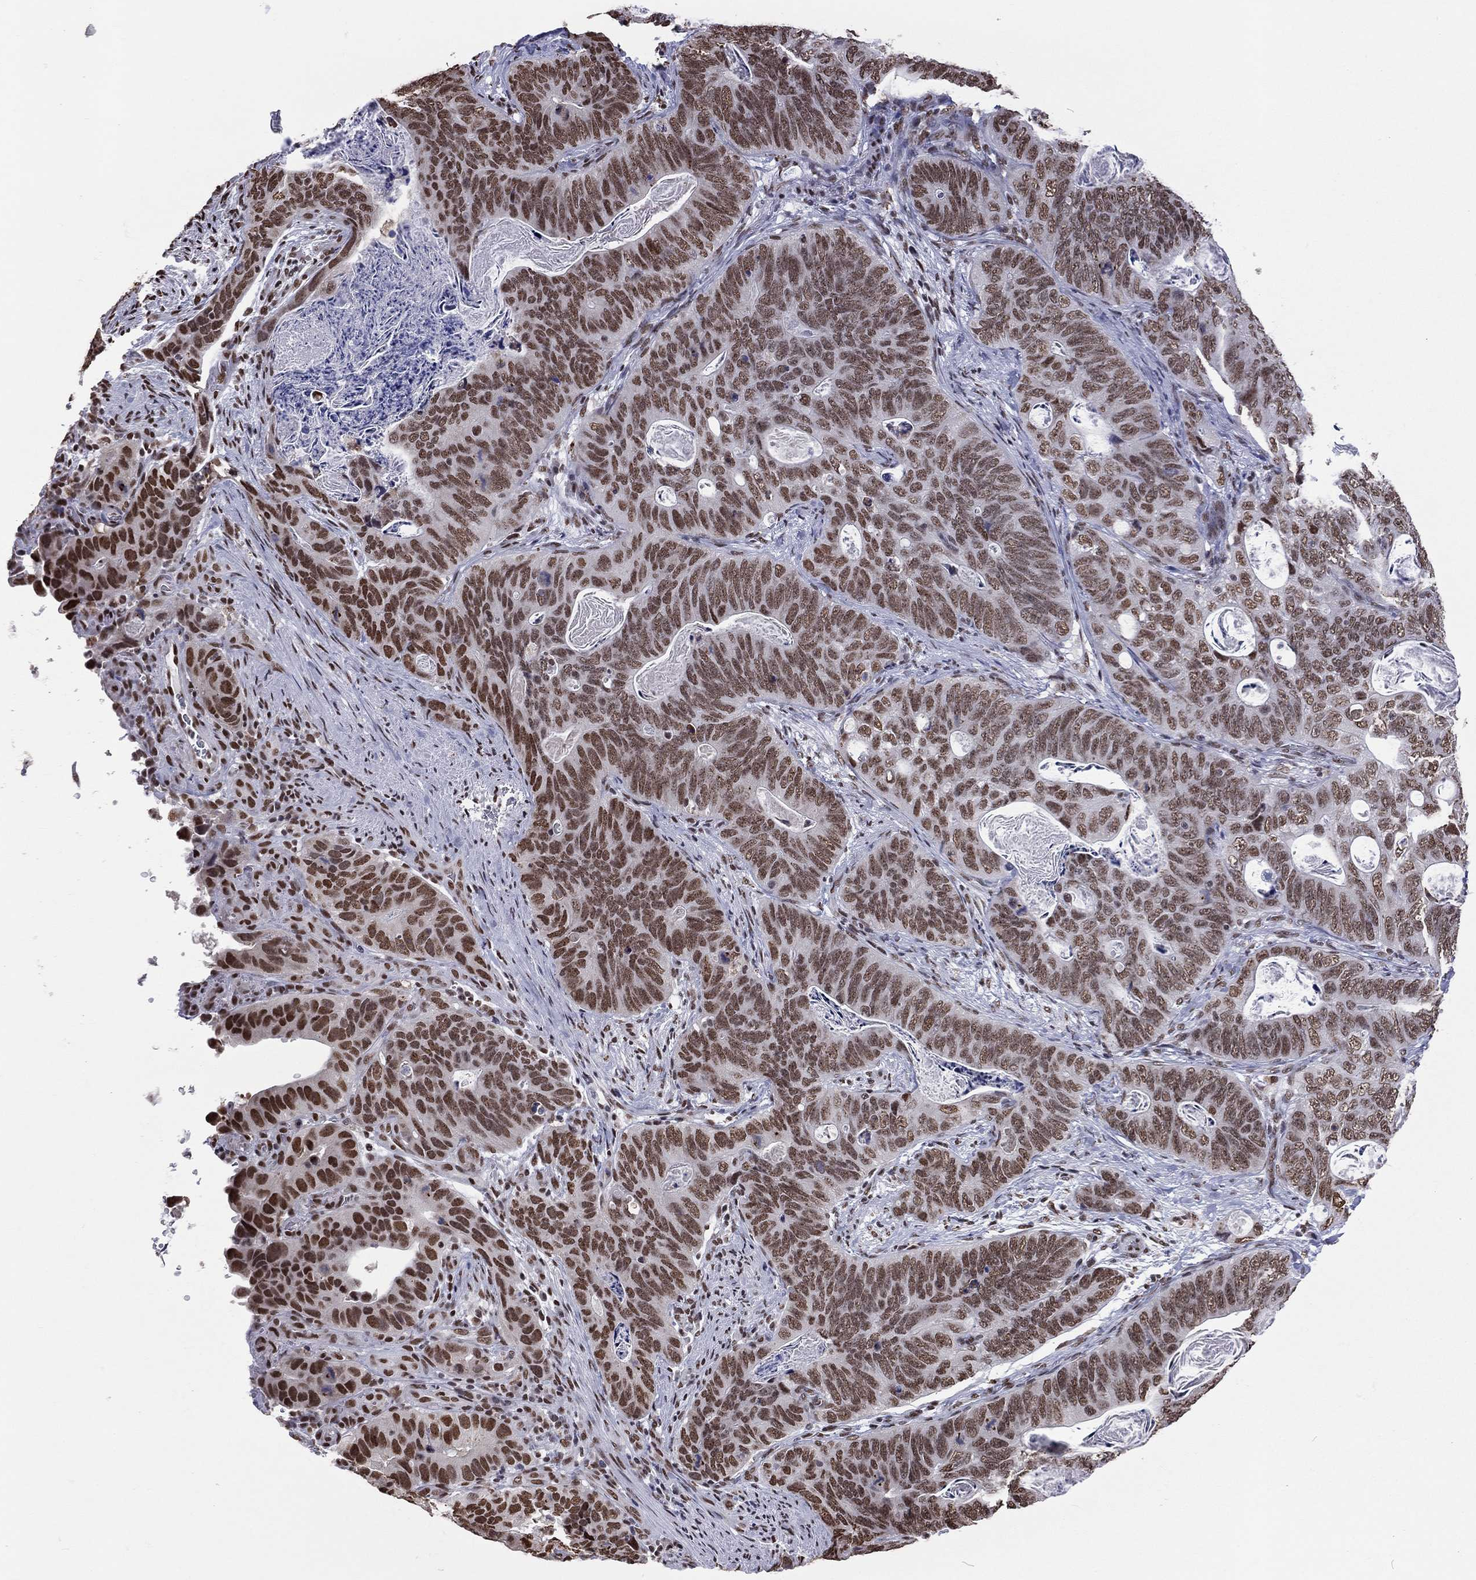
{"staining": {"intensity": "strong", "quantity": ">75%", "location": "nuclear"}, "tissue": "stomach cancer", "cell_type": "Tumor cells", "image_type": "cancer", "snomed": [{"axis": "morphology", "description": "Normal tissue, NOS"}, {"axis": "morphology", "description": "Adenocarcinoma, NOS"}, {"axis": "topography", "description": "Stomach"}], "caption": "Protein staining of stomach adenocarcinoma tissue exhibits strong nuclear staining in approximately >75% of tumor cells. Ihc stains the protein of interest in brown and the nuclei are stained blue.", "gene": "ZNF7", "patient": {"sex": "female", "age": 89}}